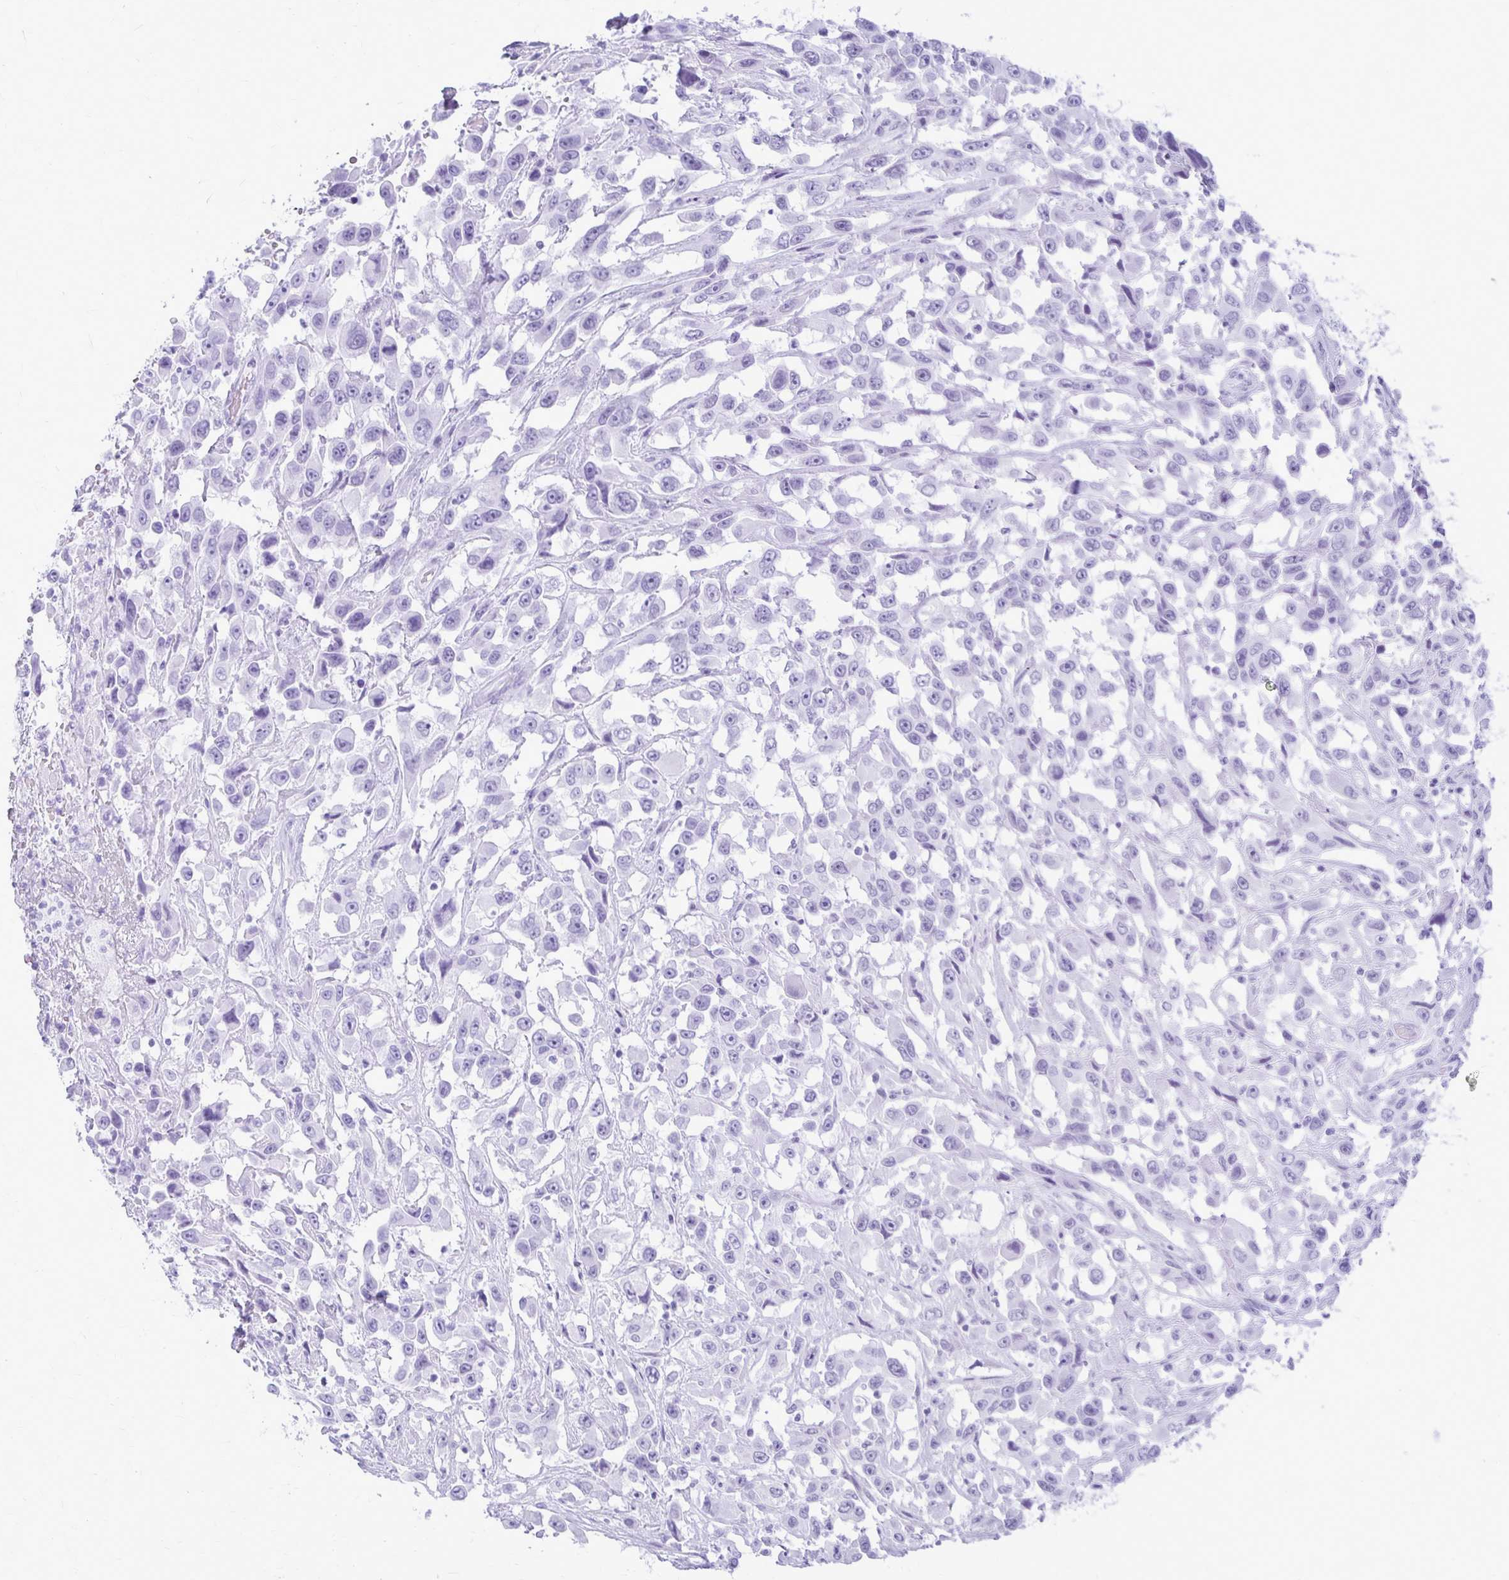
{"staining": {"intensity": "negative", "quantity": "none", "location": "none"}, "tissue": "urothelial cancer", "cell_type": "Tumor cells", "image_type": "cancer", "snomed": [{"axis": "morphology", "description": "Urothelial carcinoma, High grade"}, {"axis": "topography", "description": "Urinary bladder"}], "caption": "DAB immunohistochemical staining of human urothelial cancer displays no significant positivity in tumor cells. Brightfield microscopy of immunohistochemistry stained with DAB (3,3'-diaminobenzidine) (brown) and hematoxylin (blue), captured at high magnification.", "gene": "RTN1", "patient": {"sex": "male", "age": 53}}